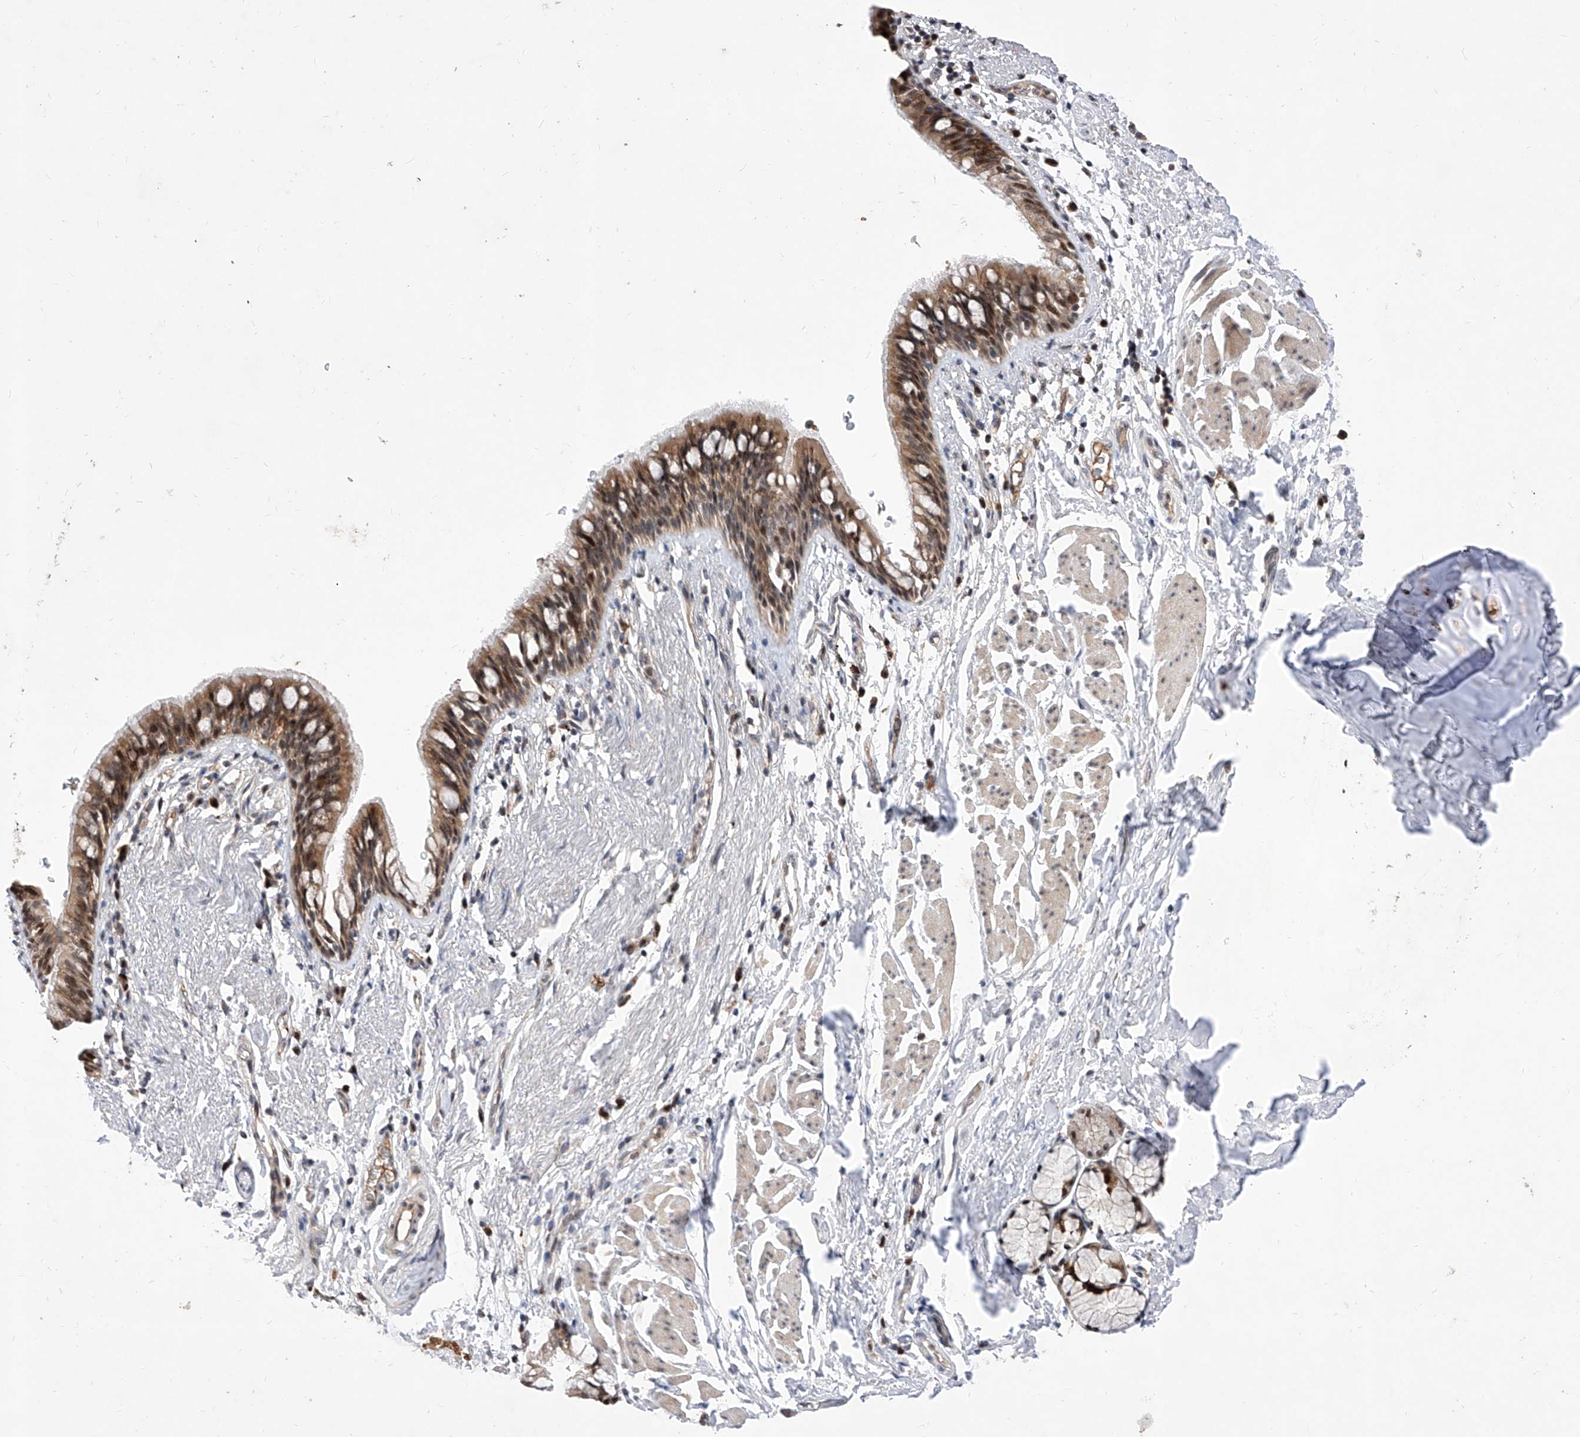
{"staining": {"intensity": "moderate", "quantity": ">75%", "location": "cytoplasmic/membranous,nuclear"}, "tissue": "bronchus", "cell_type": "Respiratory epithelial cells", "image_type": "normal", "snomed": [{"axis": "morphology", "description": "Normal tissue, NOS"}, {"axis": "topography", "description": "Cartilage tissue"}, {"axis": "topography", "description": "Bronchus"}], "caption": "Protein expression analysis of benign bronchus displays moderate cytoplasmic/membranous,nuclear expression in approximately >75% of respiratory epithelial cells.", "gene": "LGR4", "patient": {"sex": "female", "age": 36}}